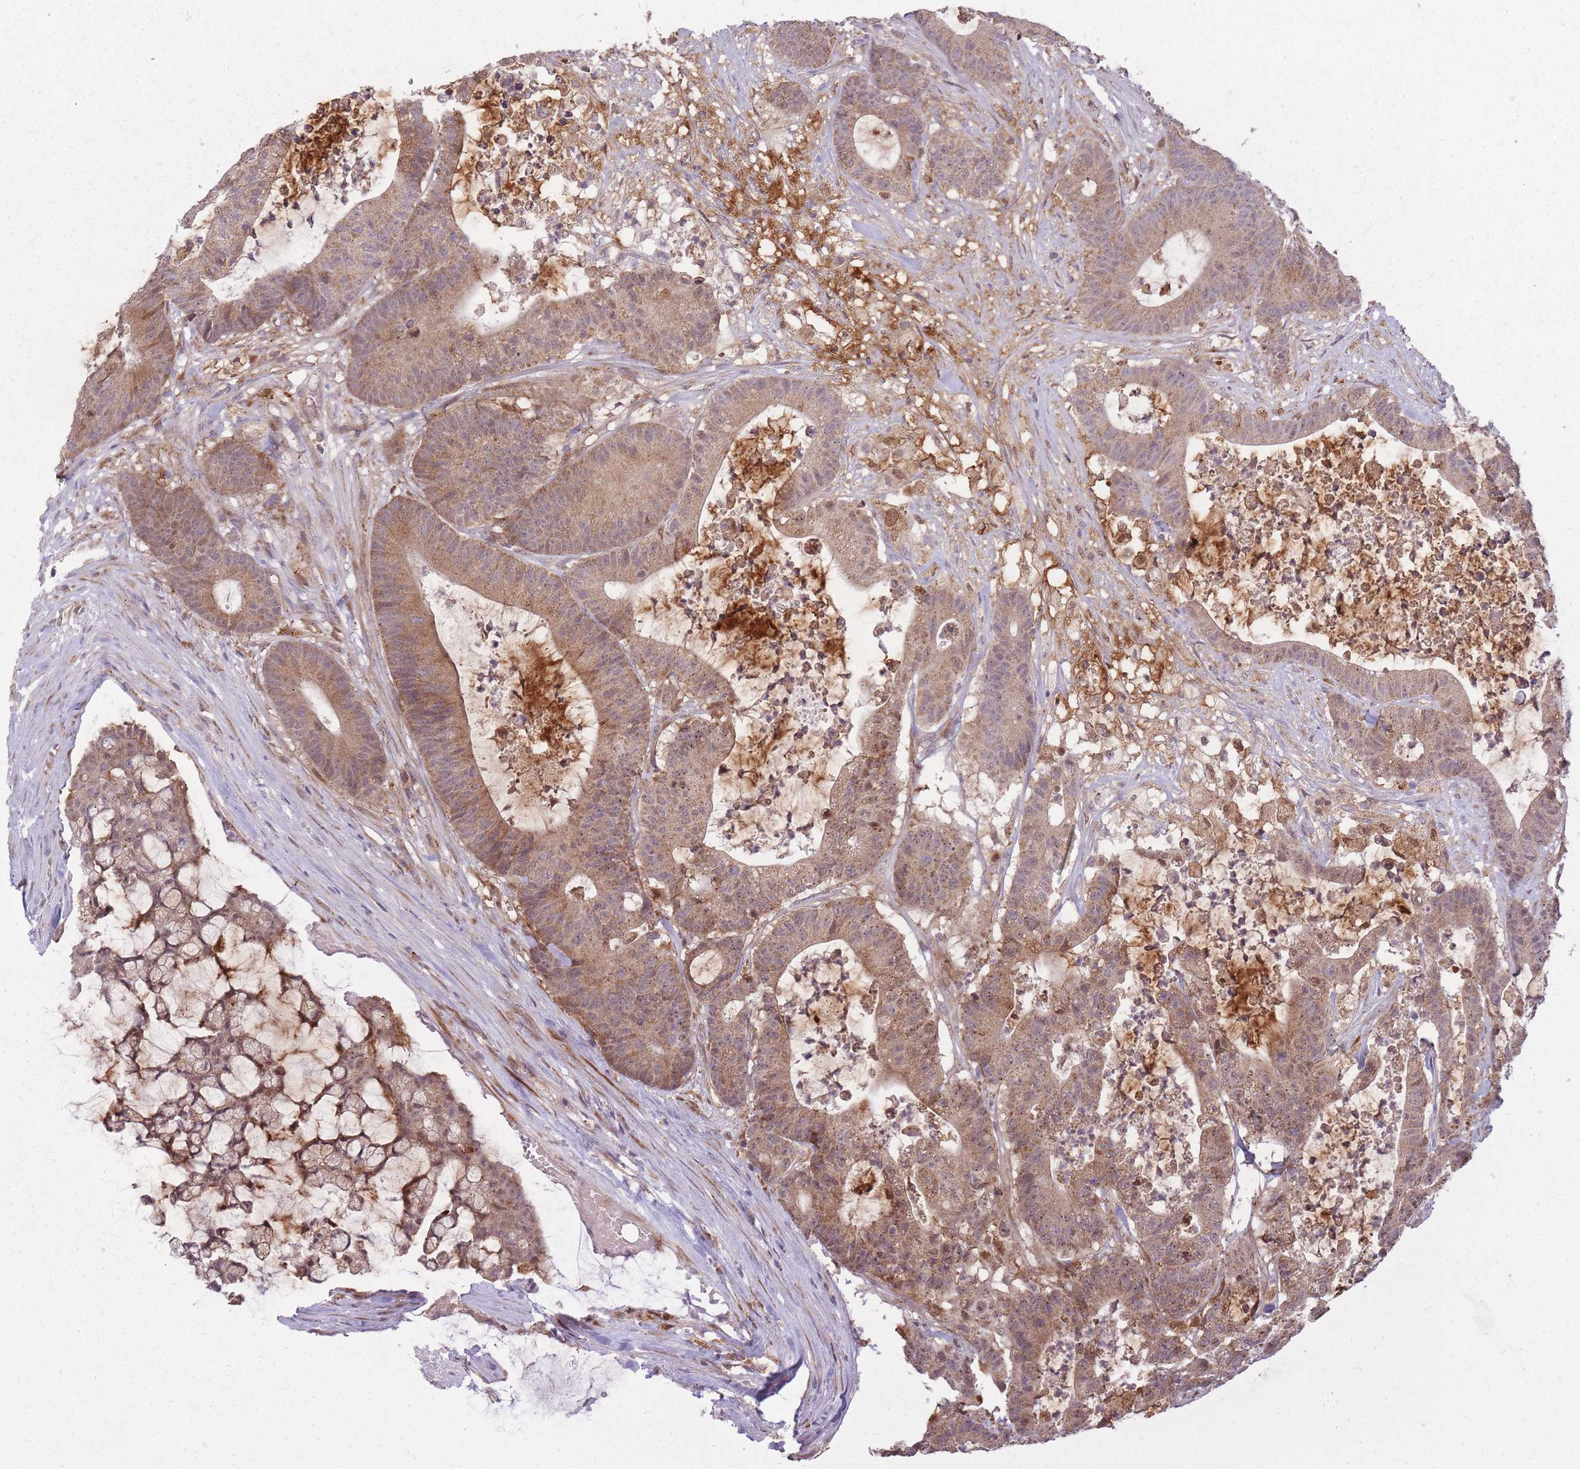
{"staining": {"intensity": "moderate", "quantity": ">75%", "location": "cytoplasmic/membranous"}, "tissue": "colorectal cancer", "cell_type": "Tumor cells", "image_type": "cancer", "snomed": [{"axis": "morphology", "description": "Adenocarcinoma, NOS"}, {"axis": "topography", "description": "Colon"}], "caption": "Tumor cells display moderate cytoplasmic/membranous expression in approximately >75% of cells in colorectal cancer.", "gene": "LGALS9", "patient": {"sex": "female", "age": 84}}